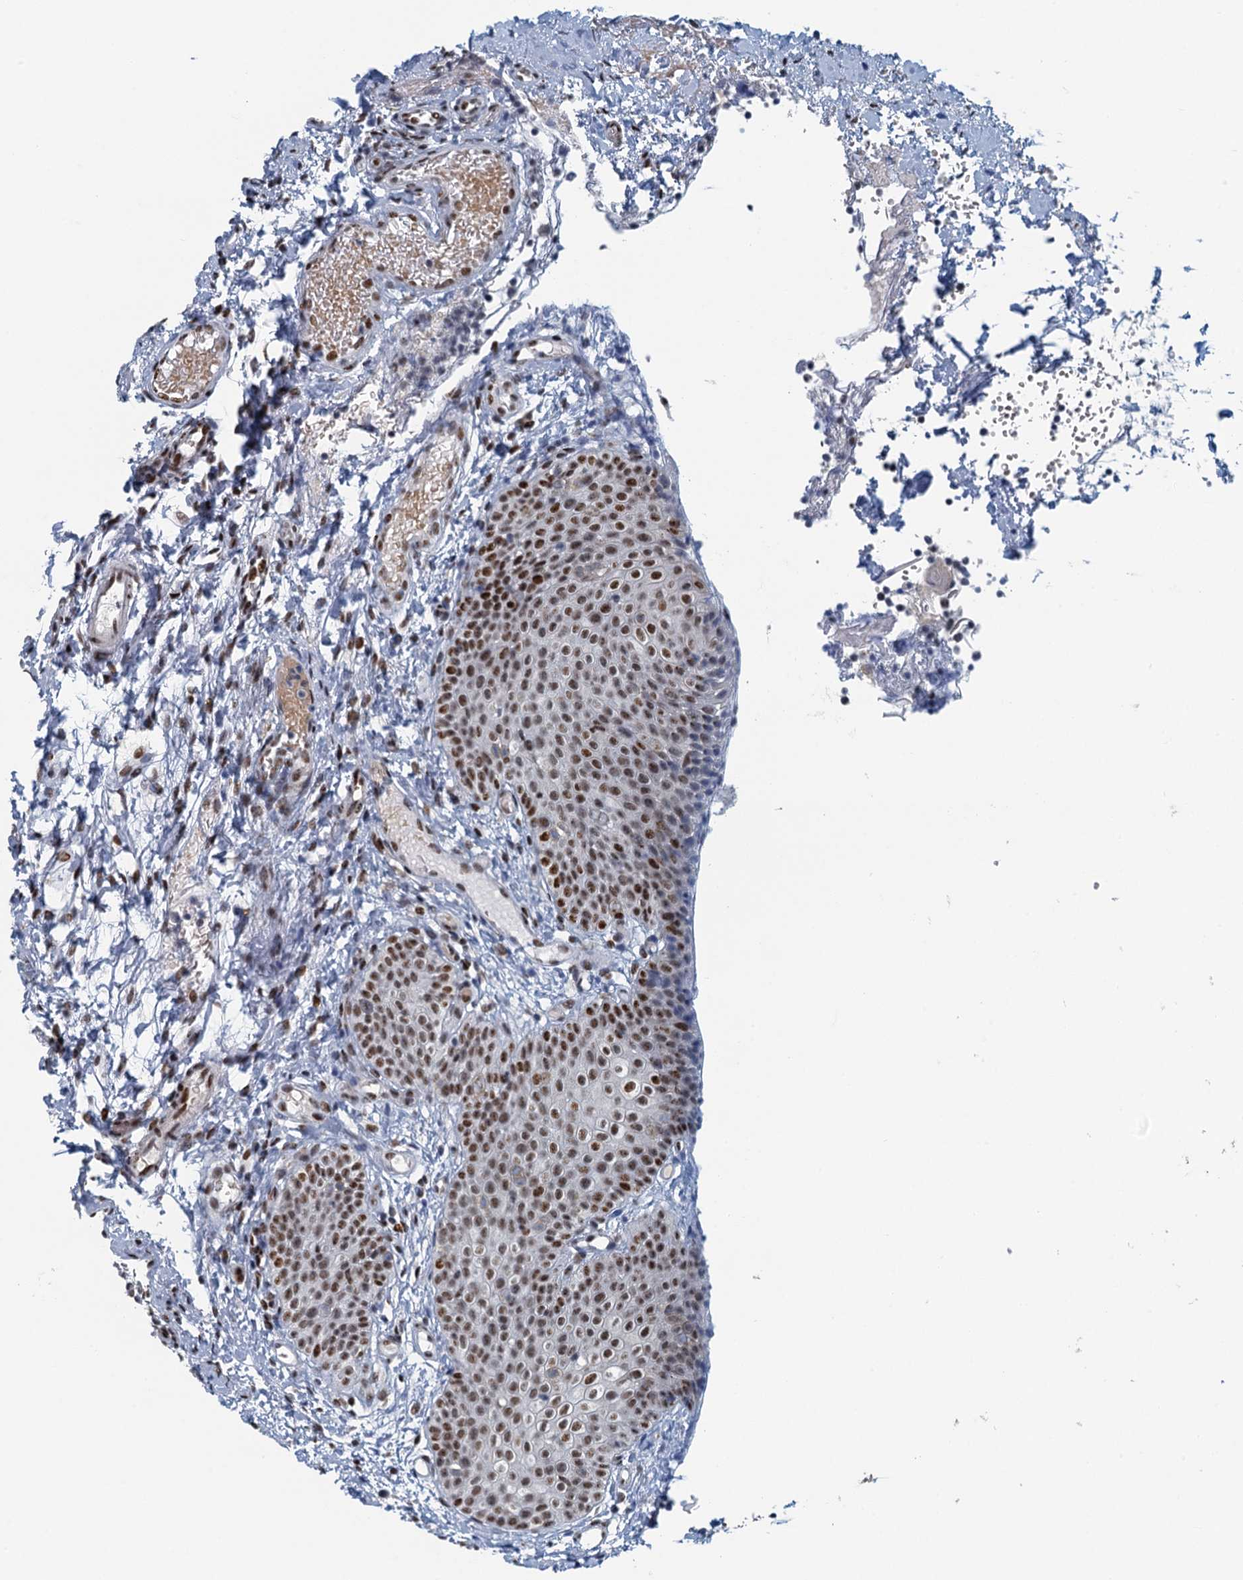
{"staining": {"intensity": "negative", "quantity": "none", "location": "none"}, "tissue": "tonsil", "cell_type": "Germinal center cells", "image_type": "normal", "snomed": [{"axis": "morphology", "description": "Normal tissue, NOS"}, {"axis": "topography", "description": "Tonsil"}], "caption": "There is no significant positivity in germinal center cells of tonsil. The staining is performed using DAB (3,3'-diaminobenzidine) brown chromogen with nuclei counter-stained in using hematoxylin.", "gene": "TTLL9", "patient": {"sex": "female", "age": 19}}